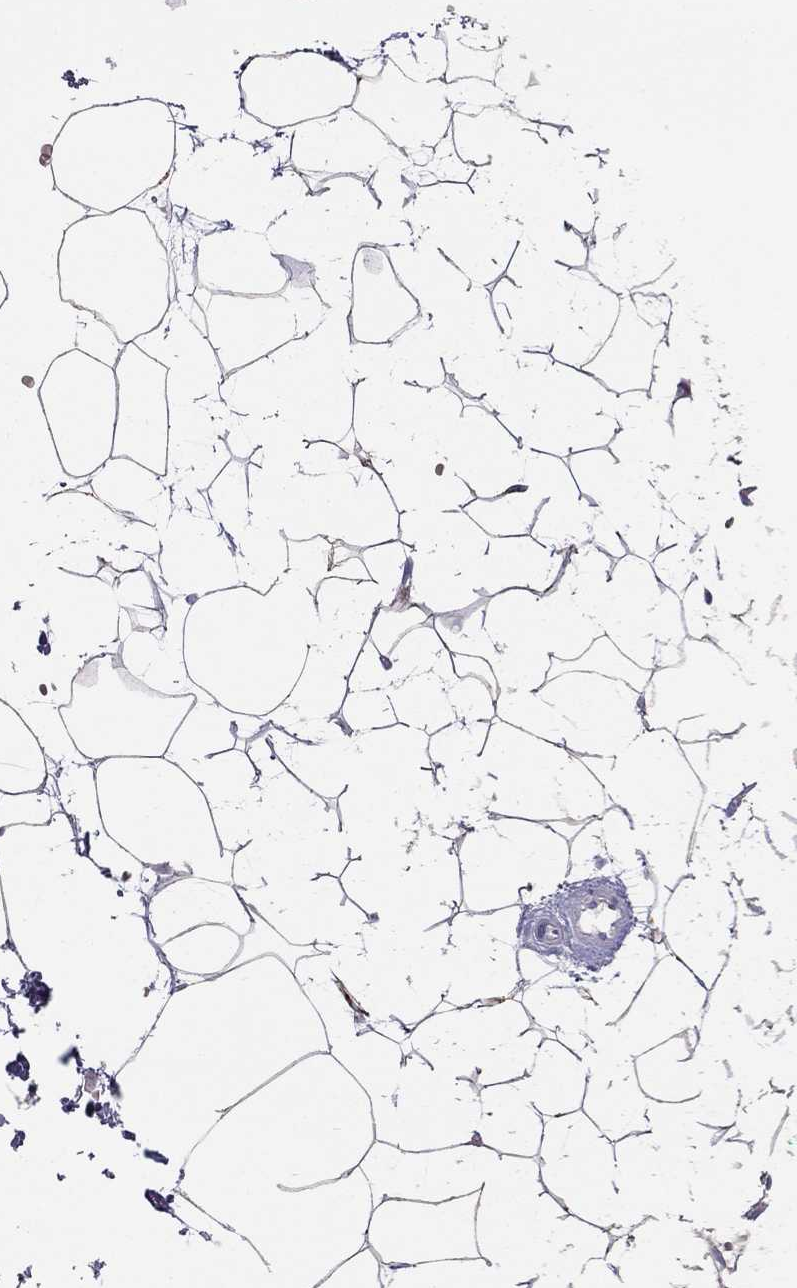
{"staining": {"intensity": "negative", "quantity": "none", "location": "none"}, "tissue": "adipose tissue", "cell_type": "Adipocytes", "image_type": "normal", "snomed": [{"axis": "morphology", "description": "Normal tissue, NOS"}, {"axis": "topography", "description": "Skin"}, {"axis": "topography", "description": "Peripheral nerve tissue"}], "caption": "Unremarkable adipose tissue was stained to show a protein in brown. There is no significant staining in adipocytes.", "gene": "MGAT4C", "patient": {"sex": "female", "age": 56}}